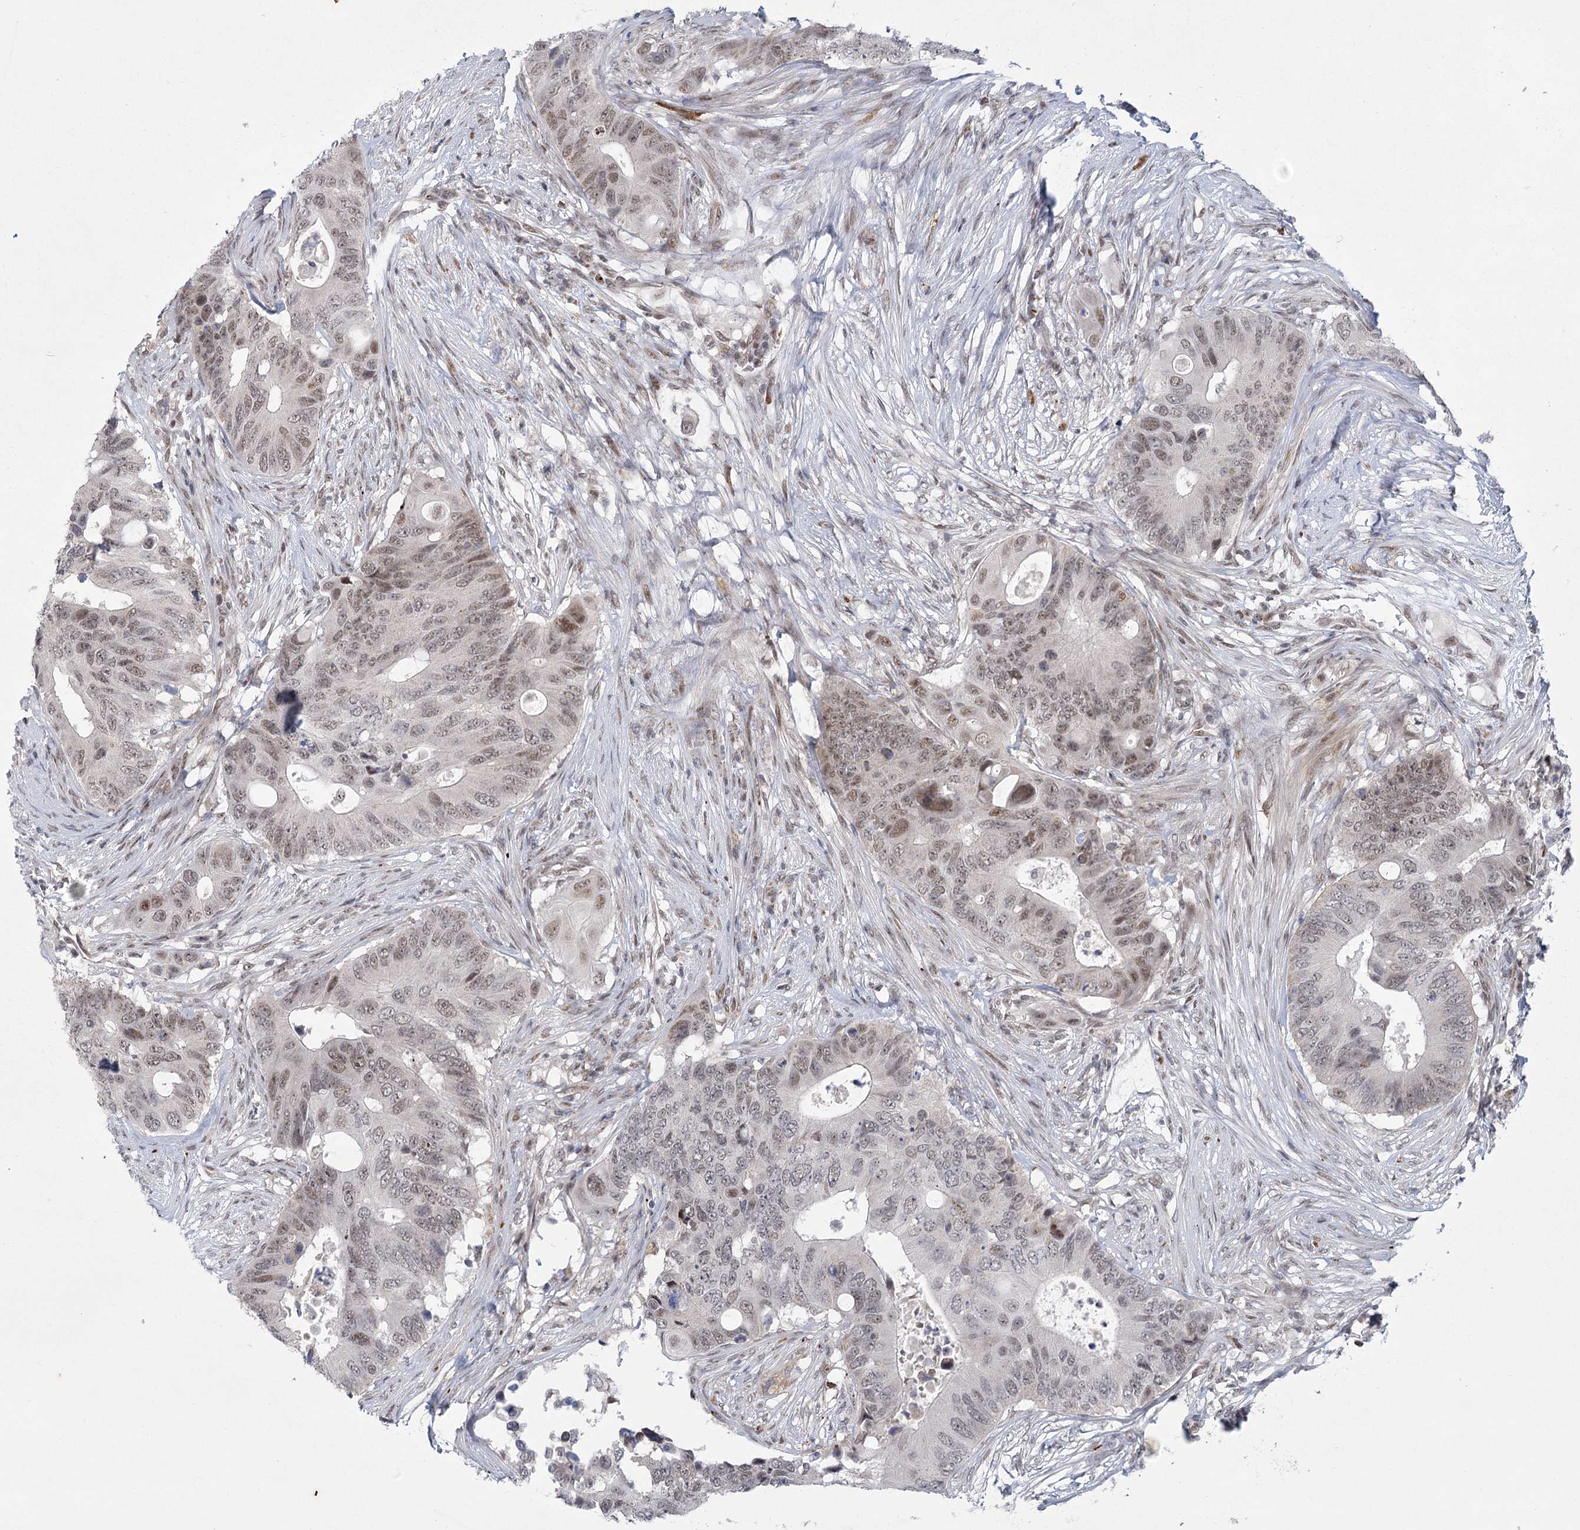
{"staining": {"intensity": "weak", "quantity": "25%-75%", "location": "nuclear"}, "tissue": "colorectal cancer", "cell_type": "Tumor cells", "image_type": "cancer", "snomed": [{"axis": "morphology", "description": "Adenocarcinoma, NOS"}, {"axis": "topography", "description": "Colon"}], "caption": "Brown immunohistochemical staining in colorectal cancer (adenocarcinoma) displays weak nuclear positivity in approximately 25%-75% of tumor cells.", "gene": "CIB4", "patient": {"sex": "male", "age": 71}}